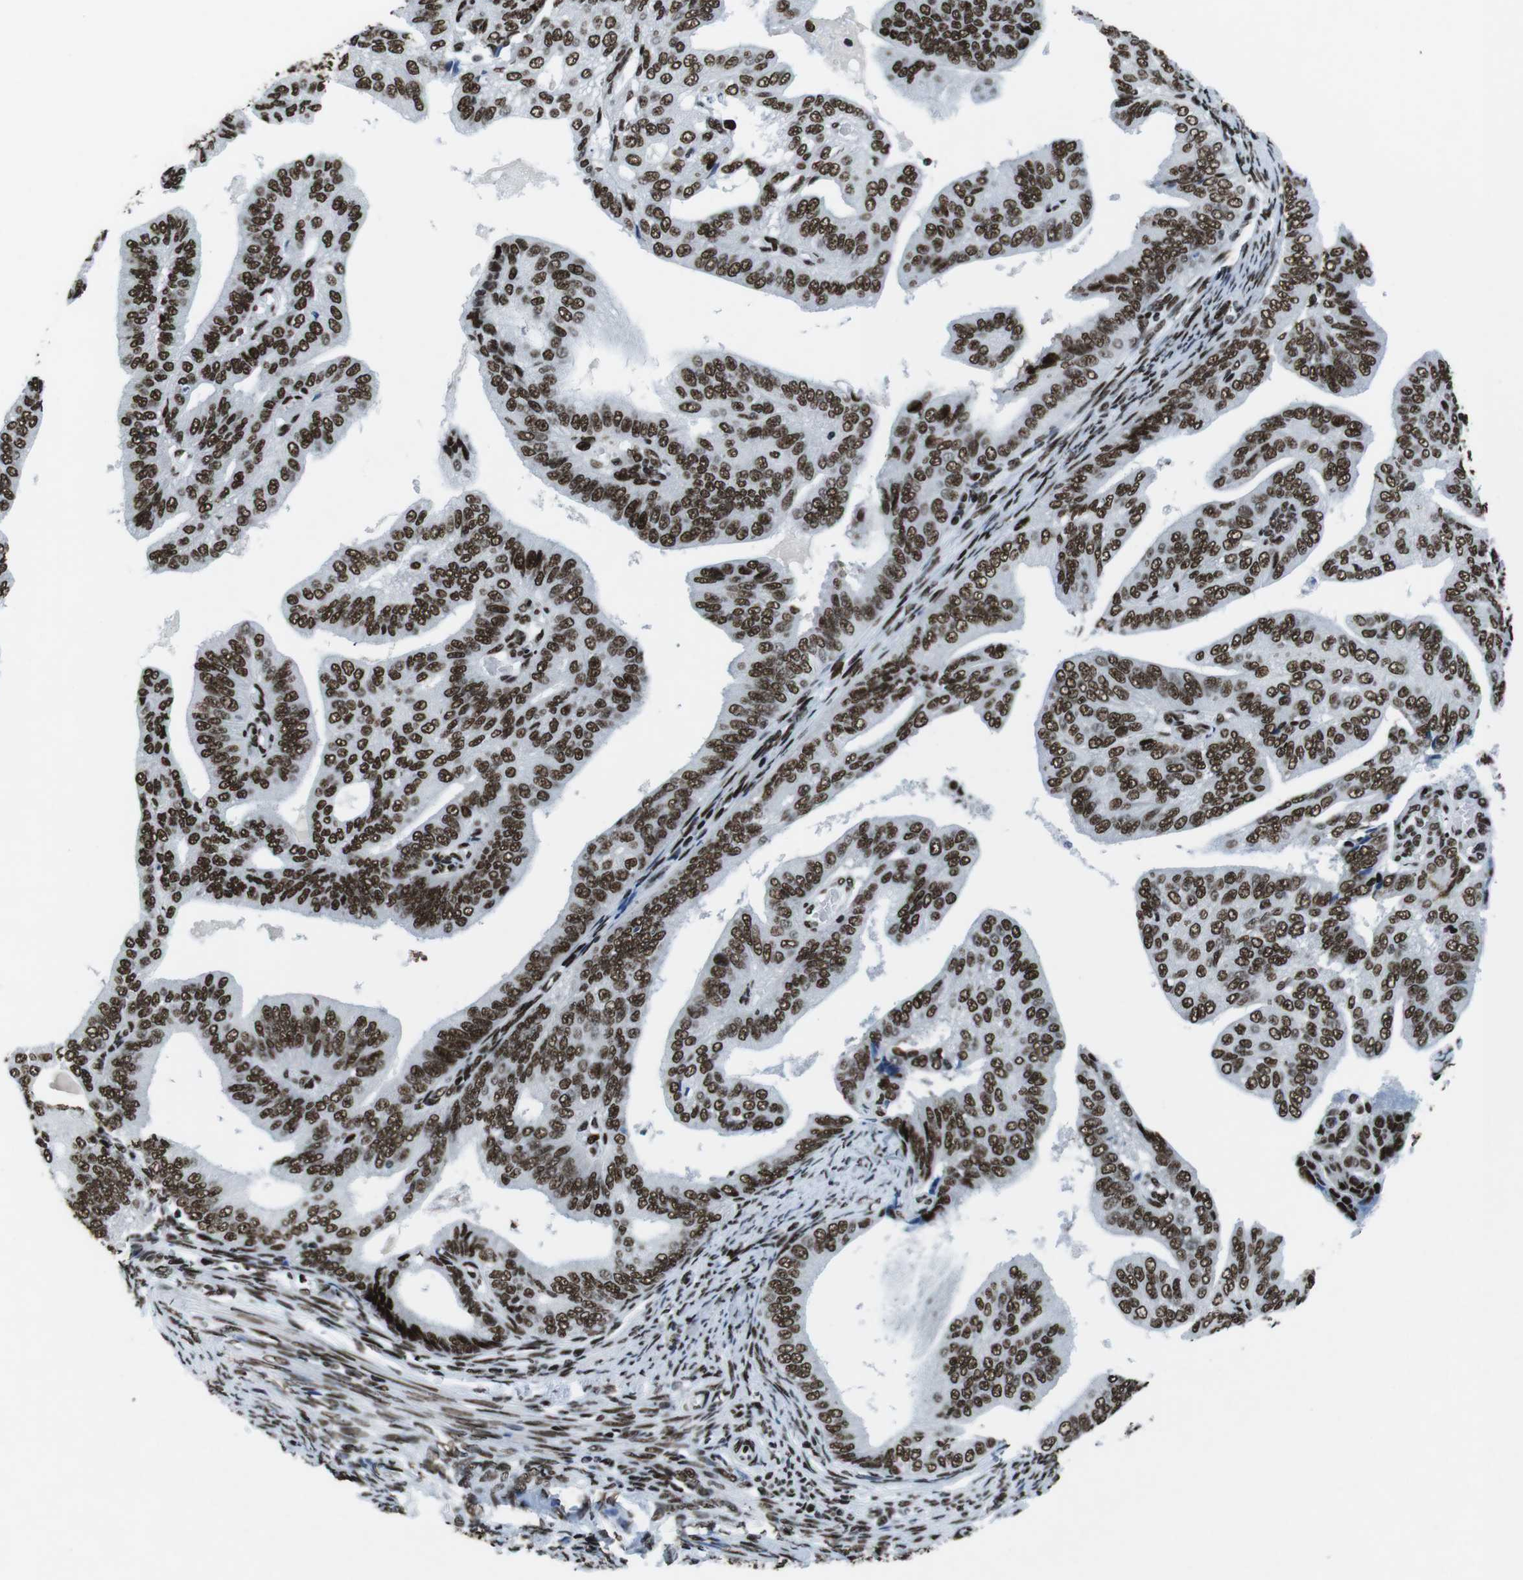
{"staining": {"intensity": "strong", "quantity": ">75%", "location": "nuclear"}, "tissue": "endometrial cancer", "cell_type": "Tumor cells", "image_type": "cancer", "snomed": [{"axis": "morphology", "description": "Adenocarcinoma, NOS"}, {"axis": "topography", "description": "Endometrium"}], "caption": "Adenocarcinoma (endometrial) stained with a protein marker reveals strong staining in tumor cells.", "gene": "CITED2", "patient": {"sex": "female", "age": 58}}